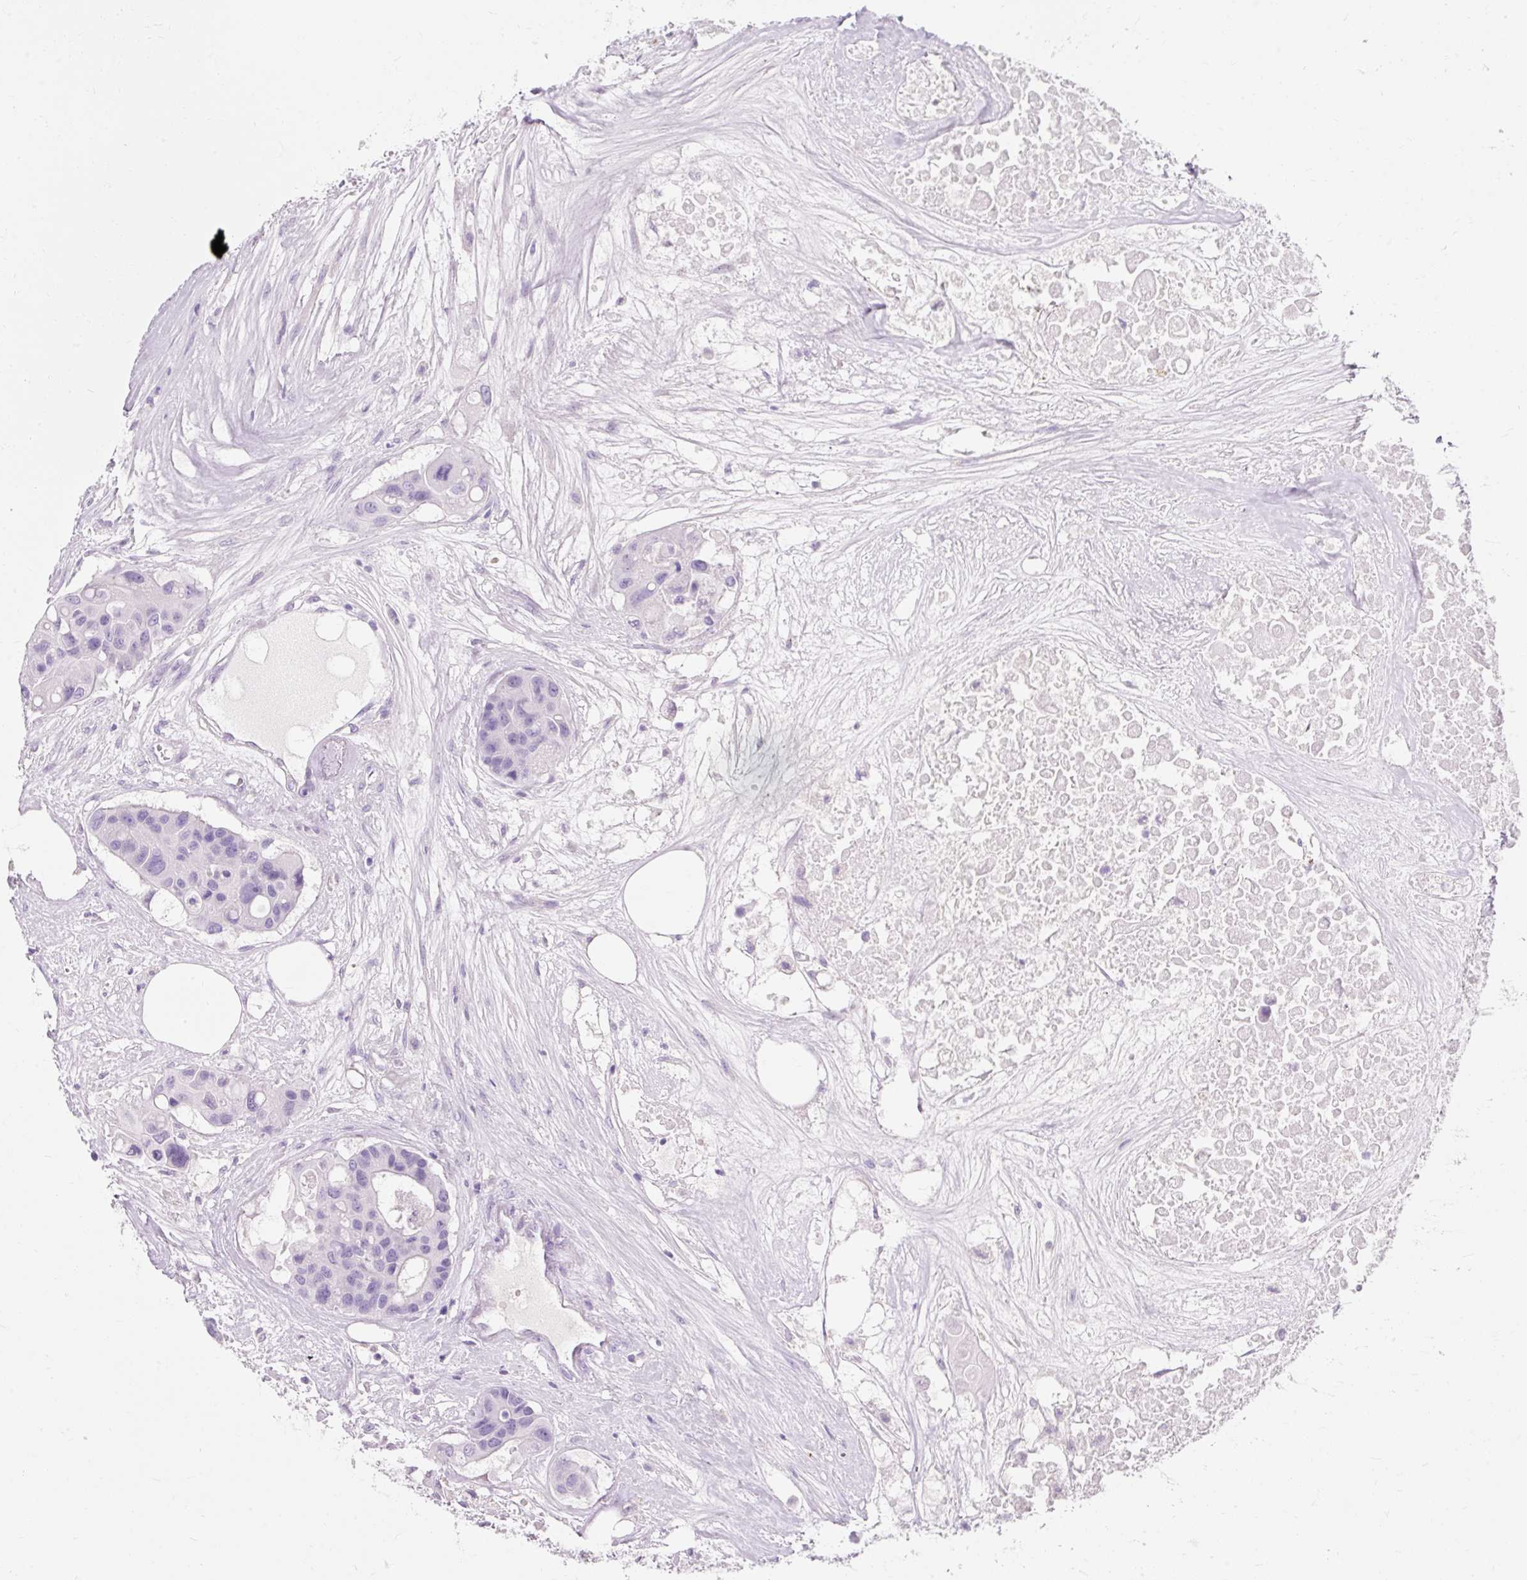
{"staining": {"intensity": "negative", "quantity": "none", "location": "none"}, "tissue": "colorectal cancer", "cell_type": "Tumor cells", "image_type": "cancer", "snomed": [{"axis": "morphology", "description": "Adenocarcinoma, NOS"}, {"axis": "topography", "description": "Colon"}], "caption": "The photomicrograph shows no significant positivity in tumor cells of colorectal cancer (adenocarcinoma).", "gene": "CLDN25", "patient": {"sex": "male", "age": 77}}